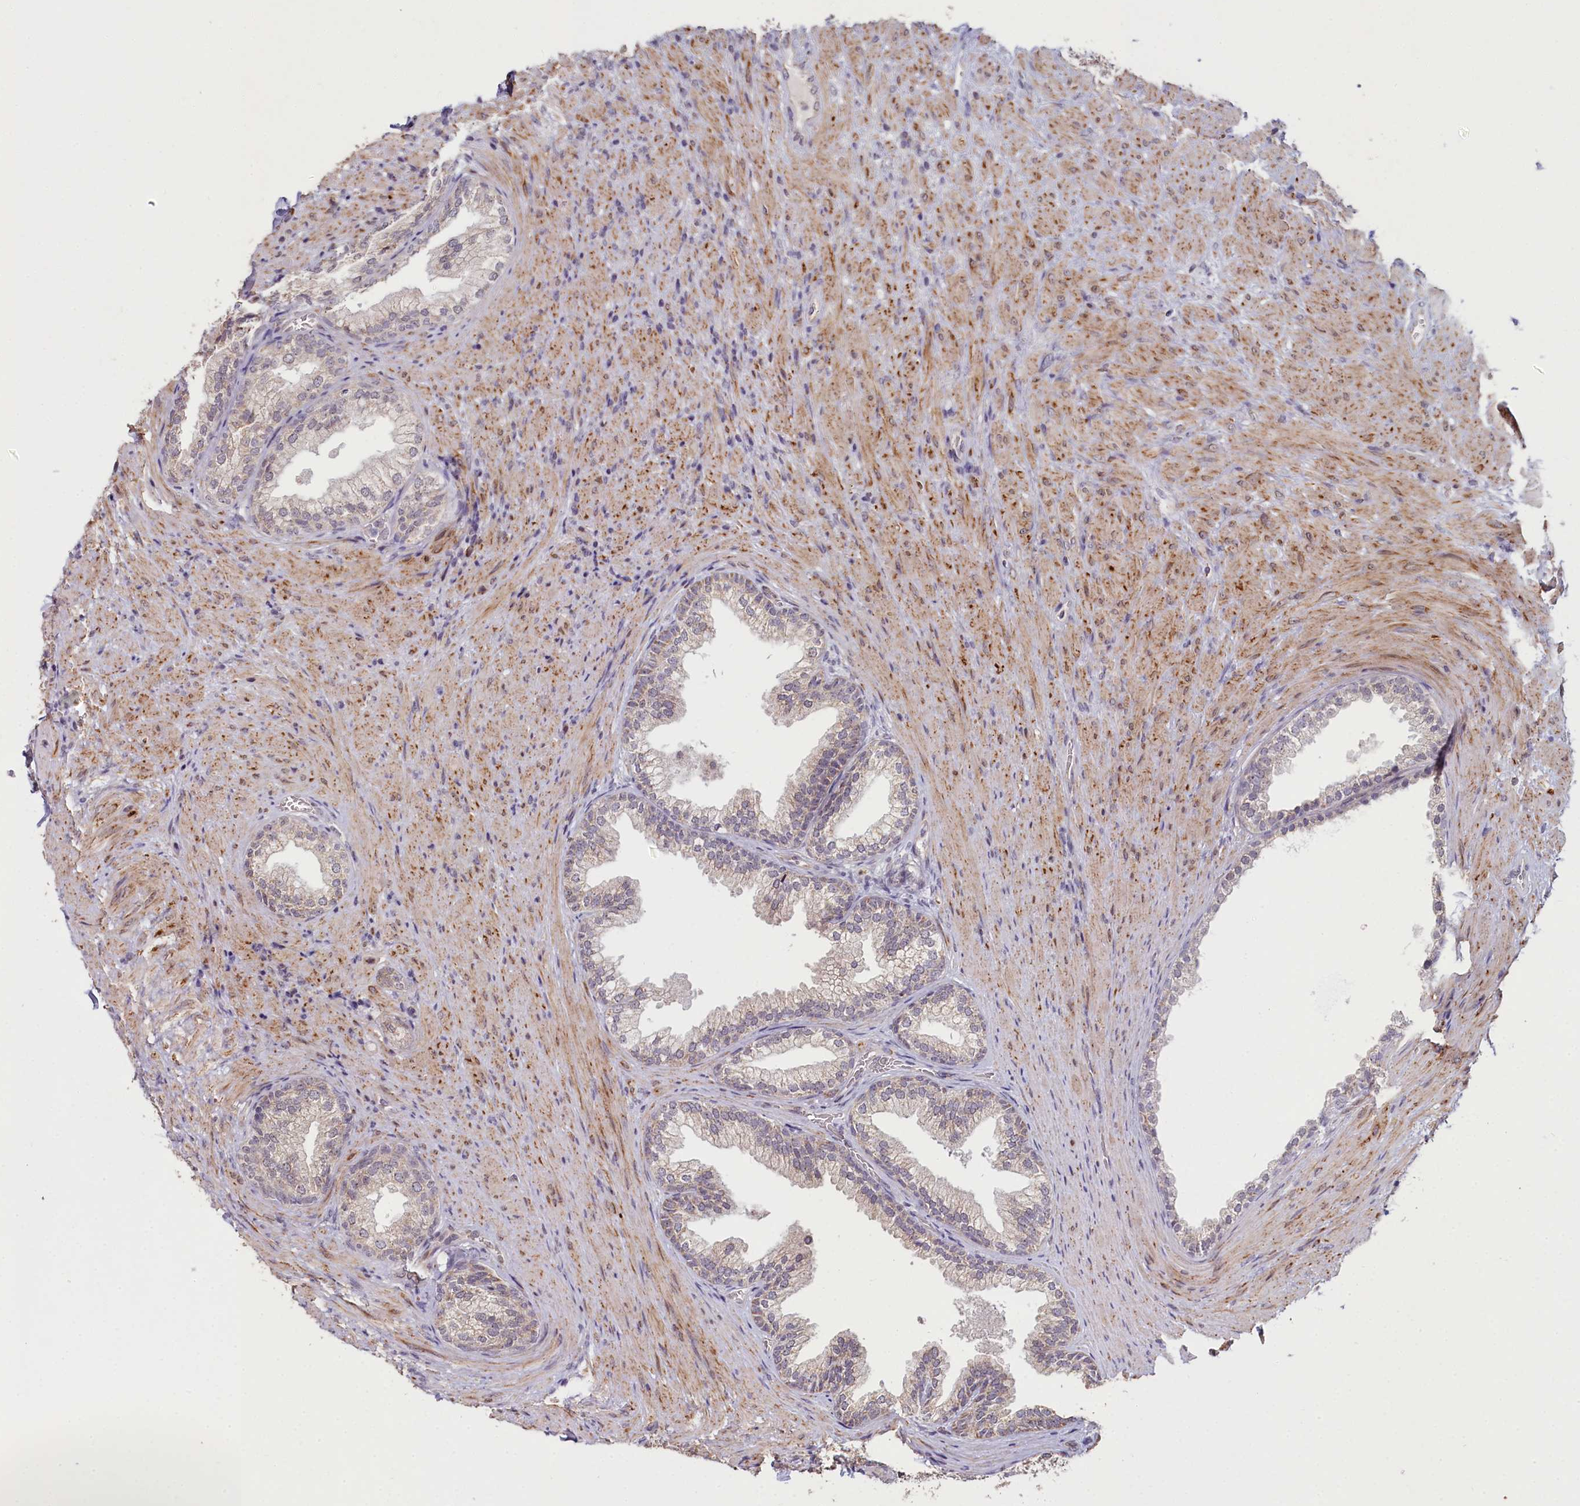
{"staining": {"intensity": "weak", "quantity": "25%-75%", "location": "cytoplasmic/membranous"}, "tissue": "prostate", "cell_type": "Glandular cells", "image_type": "normal", "snomed": [{"axis": "morphology", "description": "Normal tissue, NOS"}, {"axis": "topography", "description": "Prostate"}], "caption": "Brown immunohistochemical staining in unremarkable human prostate exhibits weak cytoplasmic/membranous expression in approximately 25%-75% of glandular cells.", "gene": "PDE6D", "patient": {"sex": "male", "age": 76}}